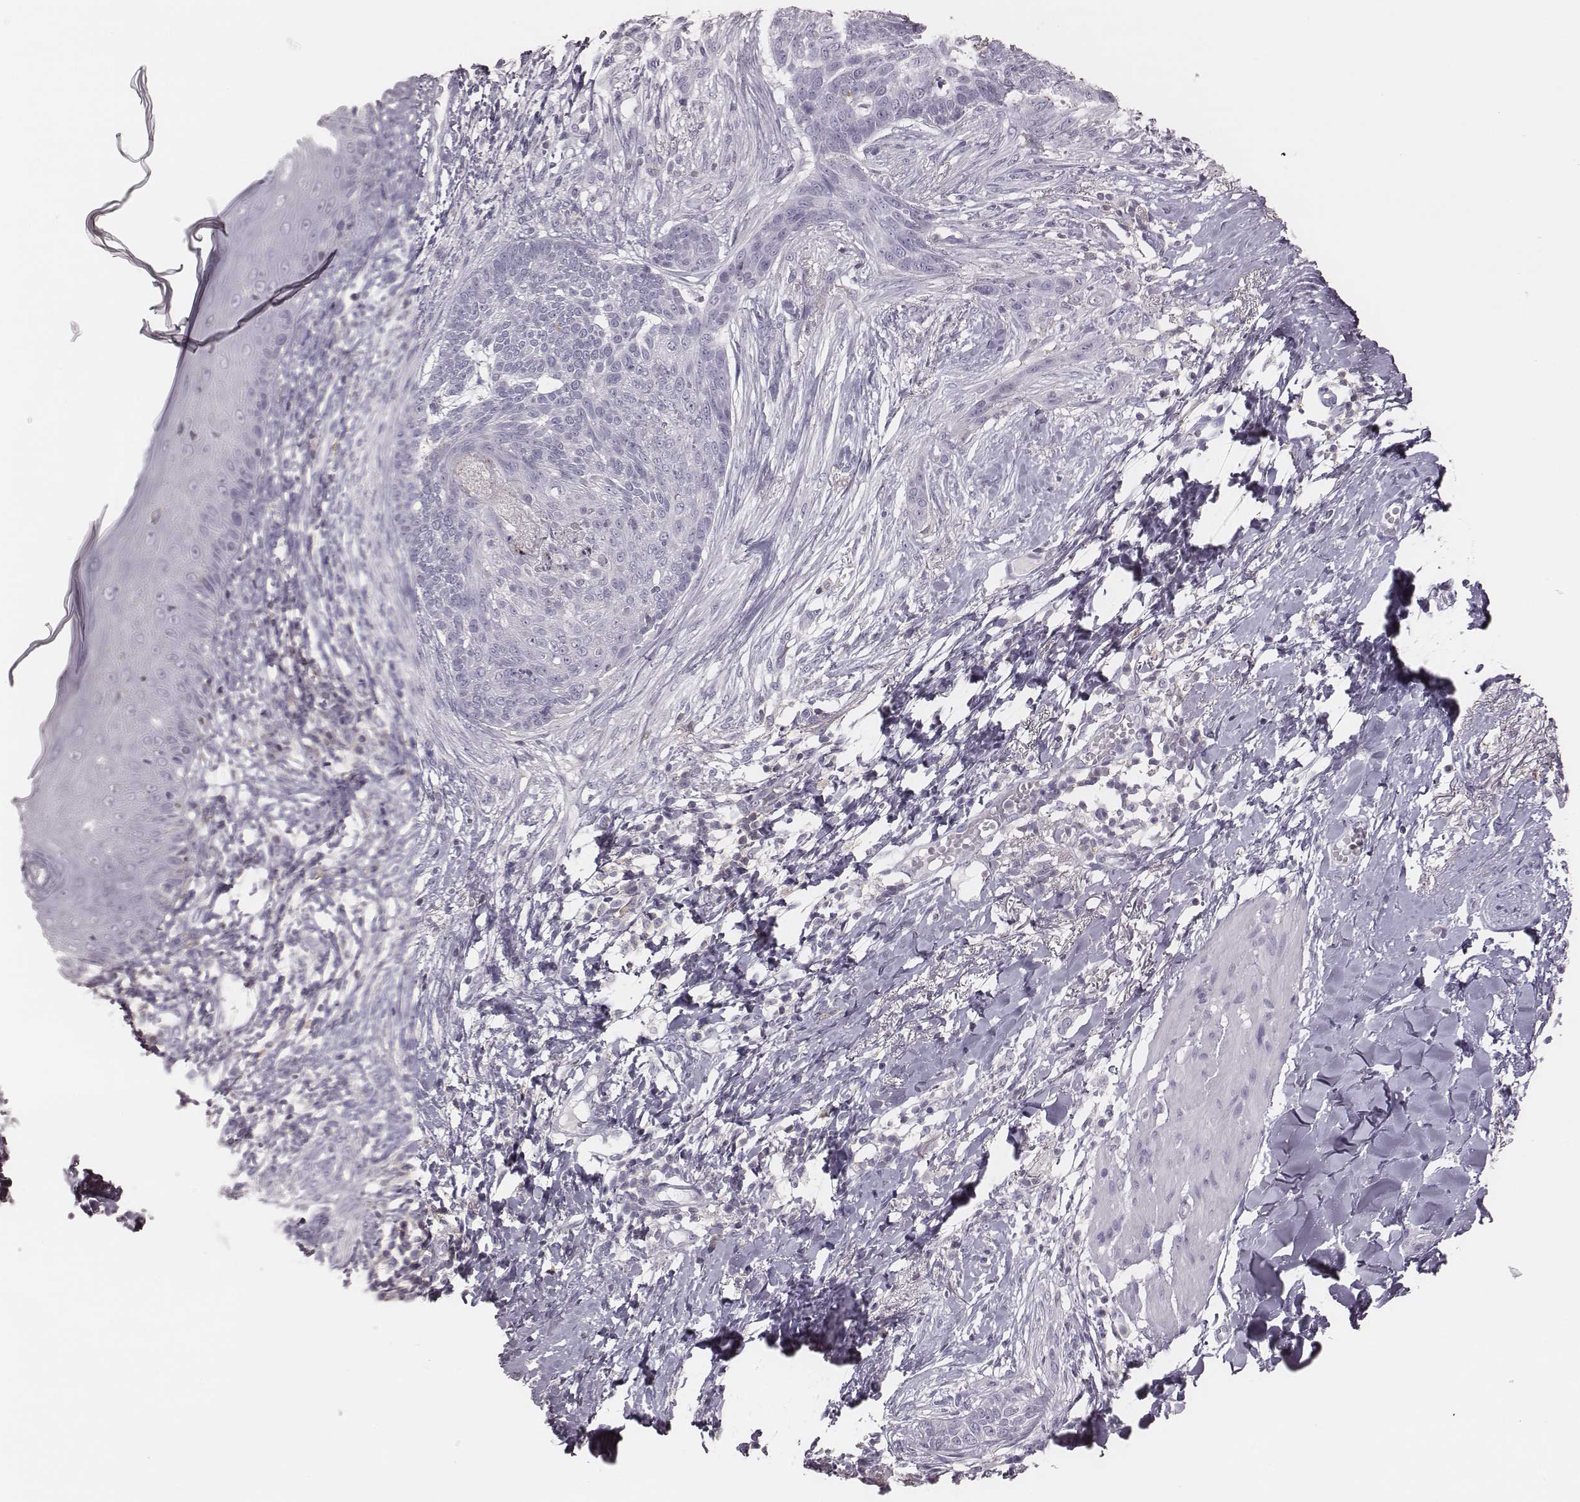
{"staining": {"intensity": "negative", "quantity": "none", "location": "none"}, "tissue": "skin cancer", "cell_type": "Tumor cells", "image_type": "cancer", "snomed": [{"axis": "morphology", "description": "Normal tissue, NOS"}, {"axis": "morphology", "description": "Basal cell carcinoma"}, {"axis": "topography", "description": "Skin"}], "caption": "Immunohistochemistry (IHC) micrograph of human basal cell carcinoma (skin) stained for a protein (brown), which shows no positivity in tumor cells. (DAB immunohistochemistry (IHC) visualized using brightfield microscopy, high magnification).", "gene": "ZNF365", "patient": {"sex": "male", "age": 84}}